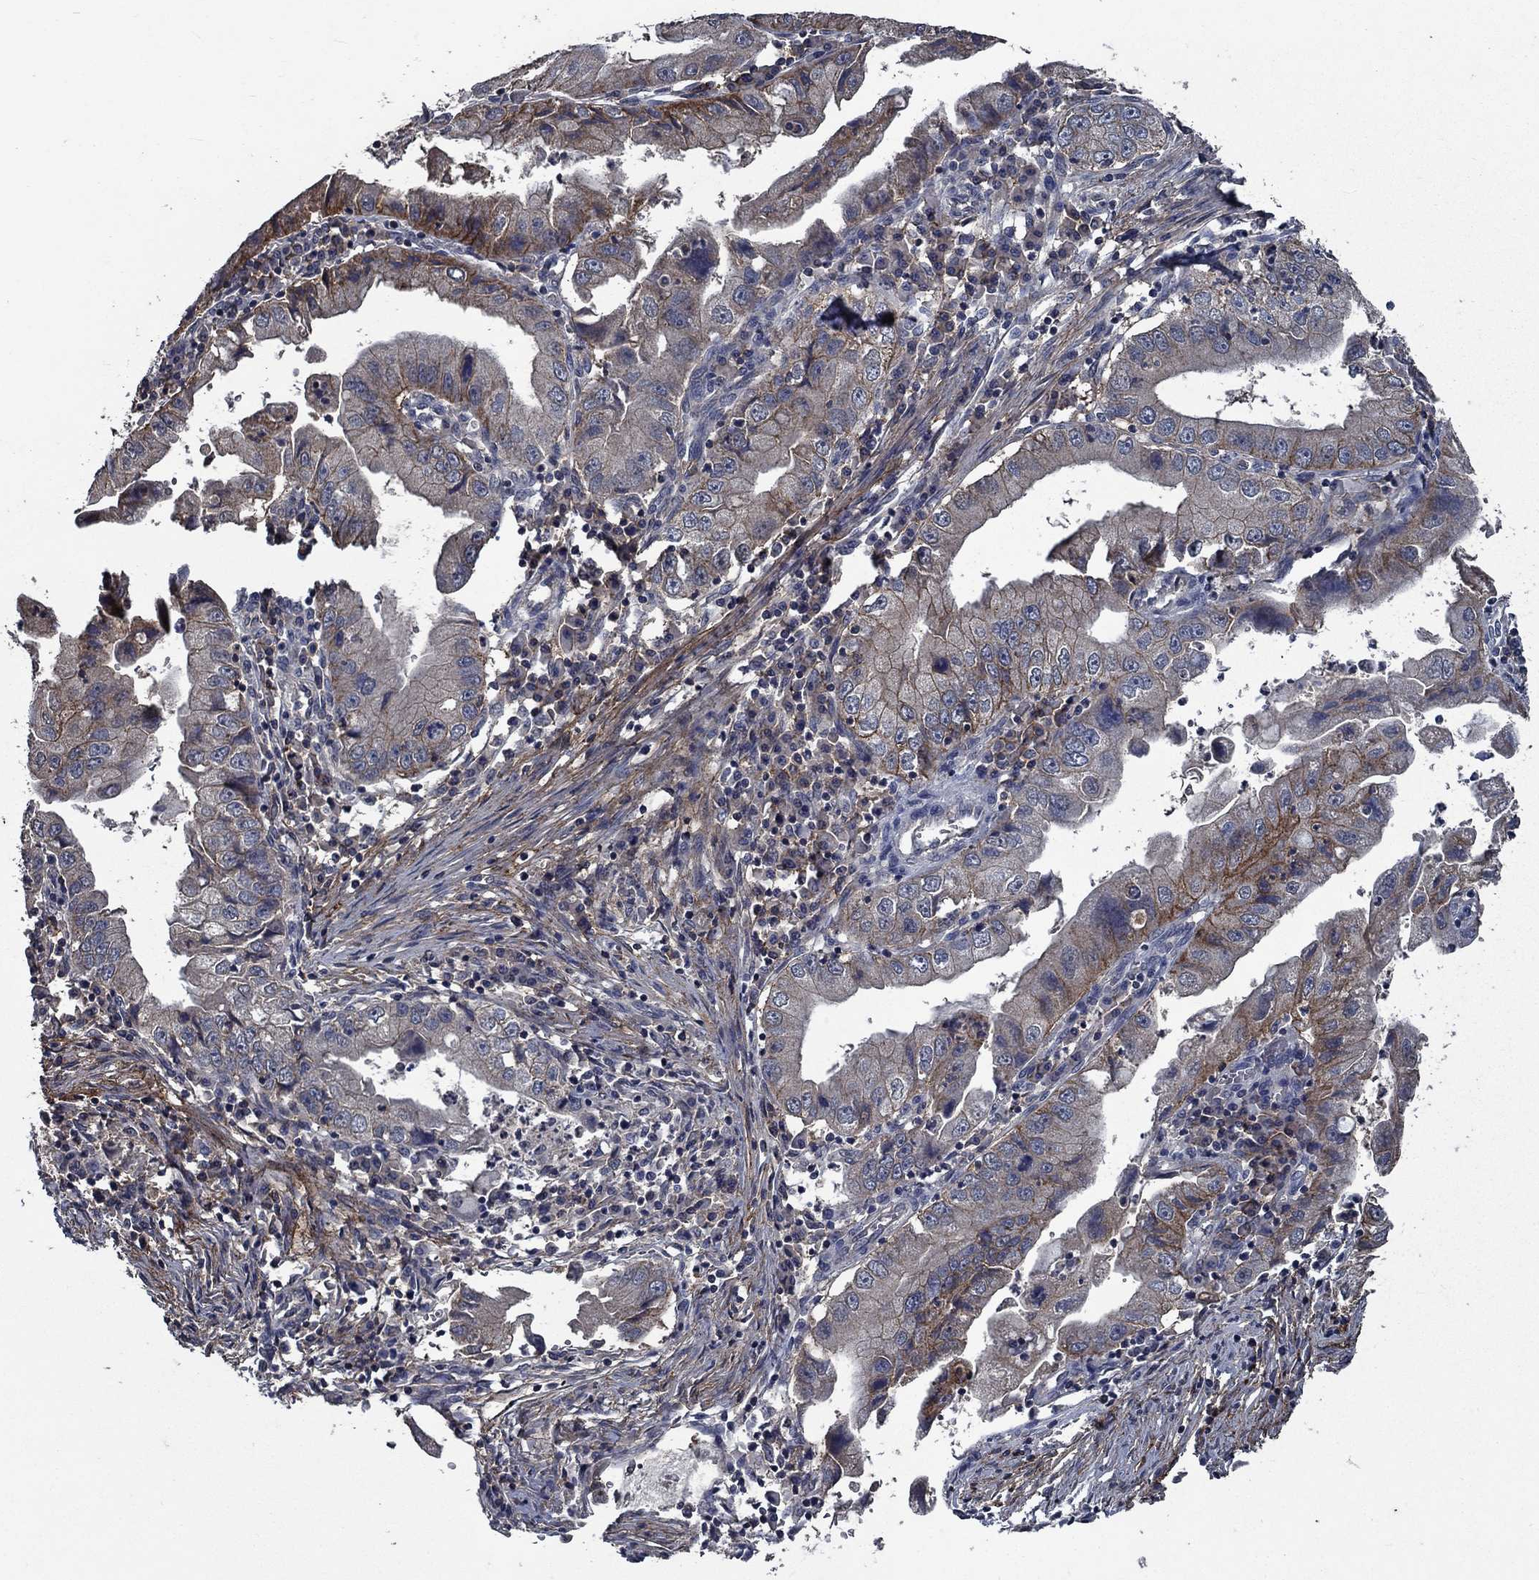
{"staining": {"intensity": "moderate", "quantity": "25%-75%", "location": "cytoplasmic/membranous"}, "tissue": "stomach cancer", "cell_type": "Tumor cells", "image_type": "cancer", "snomed": [{"axis": "morphology", "description": "Adenocarcinoma, NOS"}, {"axis": "topography", "description": "Stomach"}], "caption": "Adenocarcinoma (stomach) stained with a protein marker shows moderate staining in tumor cells.", "gene": "SLC44A1", "patient": {"sex": "male", "age": 76}}